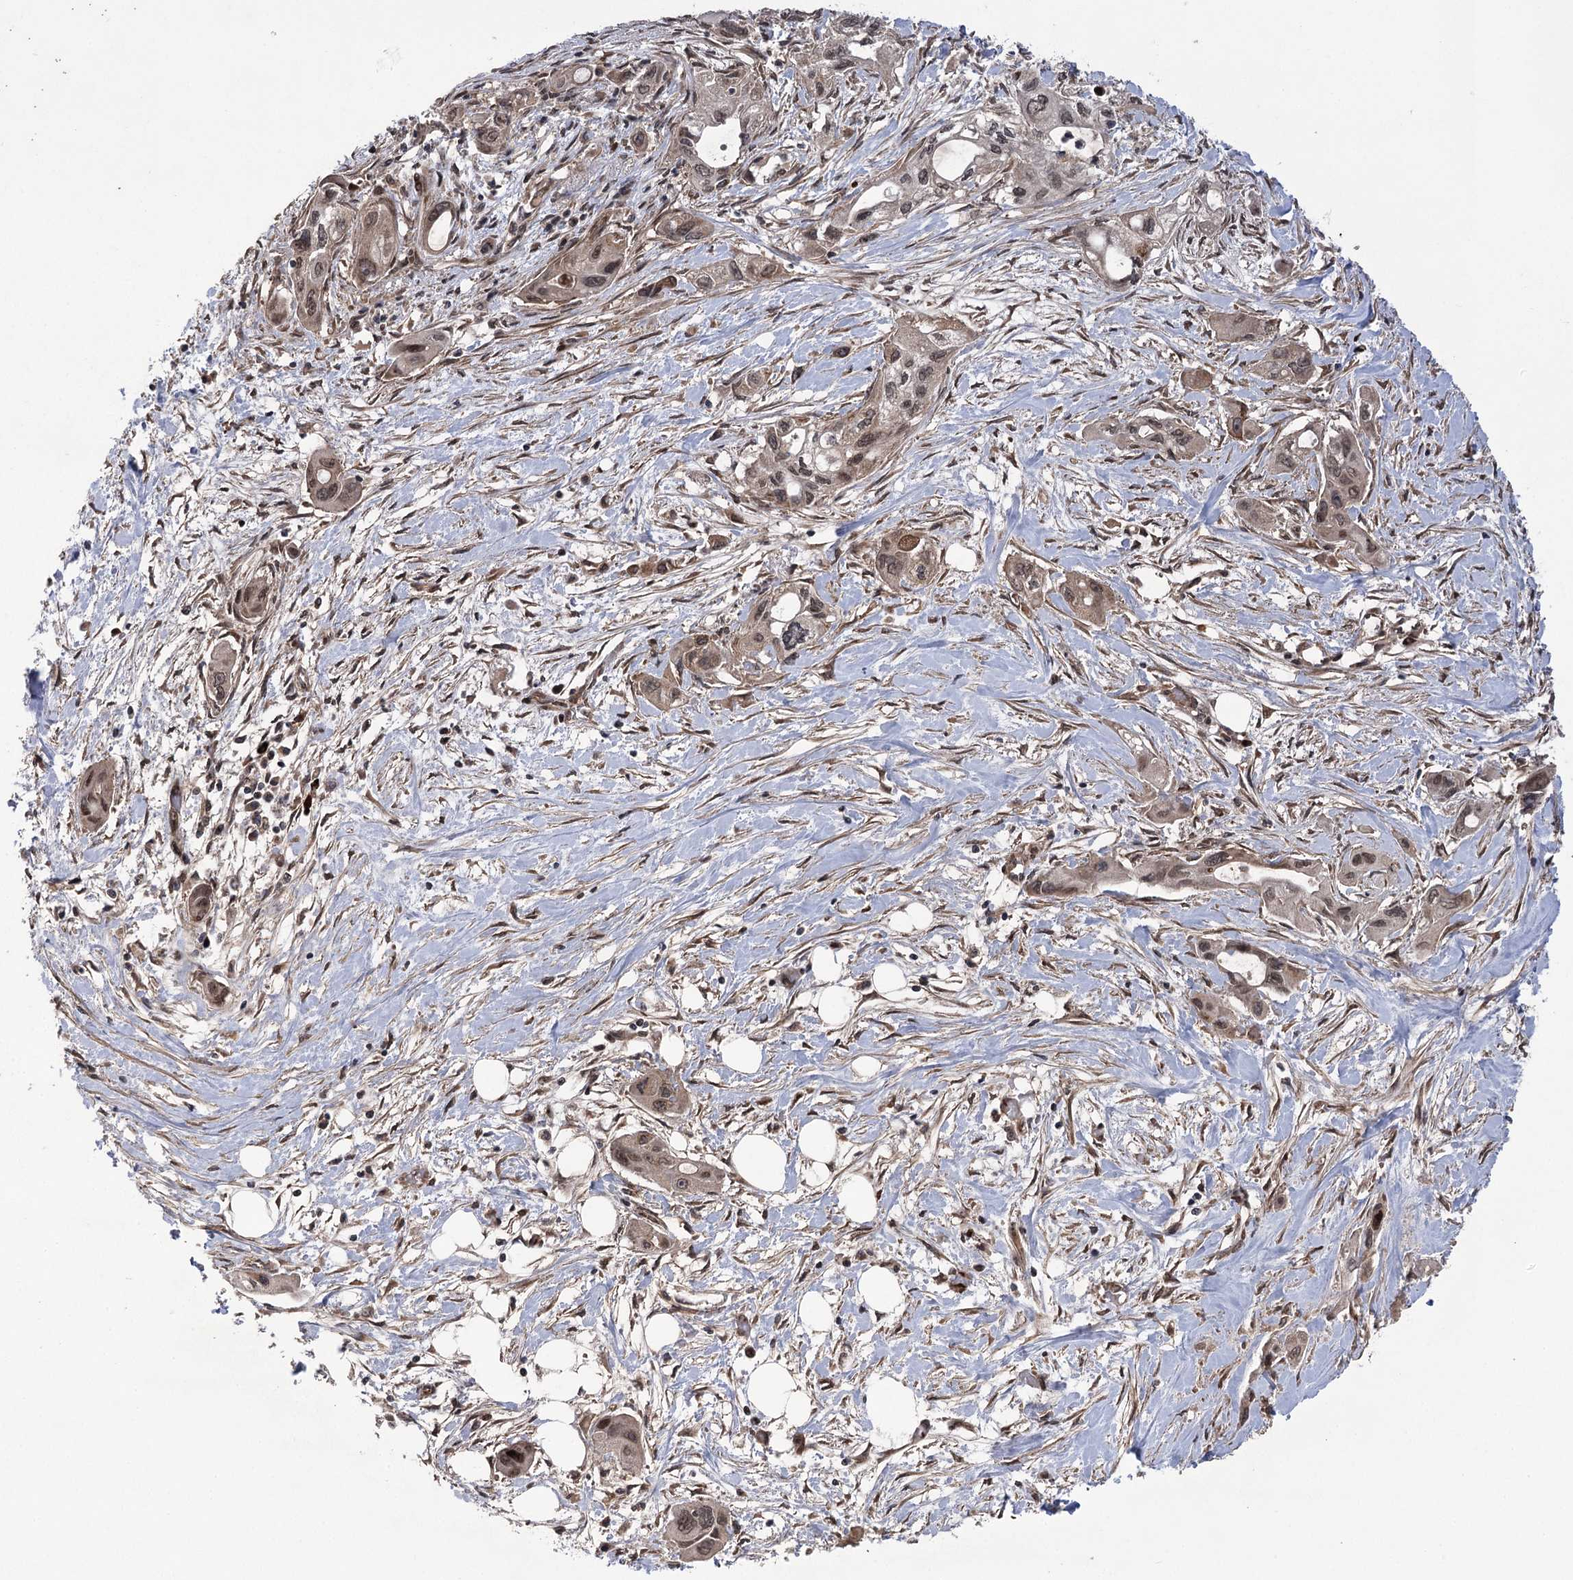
{"staining": {"intensity": "weak", "quantity": "25%-75%", "location": "cytoplasmic/membranous,nuclear"}, "tissue": "pancreatic cancer", "cell_type": "Tumor cells", "image_type": "cancer", "snomed": [{"axis": "morphology", "description": "Adenocarcinoma, NOS"}, {"axis": "topography", "description": "Pancreas"}], "caption": "Weak cytoplasmic/membranous and nuclear expression for a protein is seen in about 25%-75% of tumor cells of pancreatic cancer (adenocarcinoma) using immunohistochemistry.", "gene": "TENM2", "patient": {"sex": "male", "age": 75}}